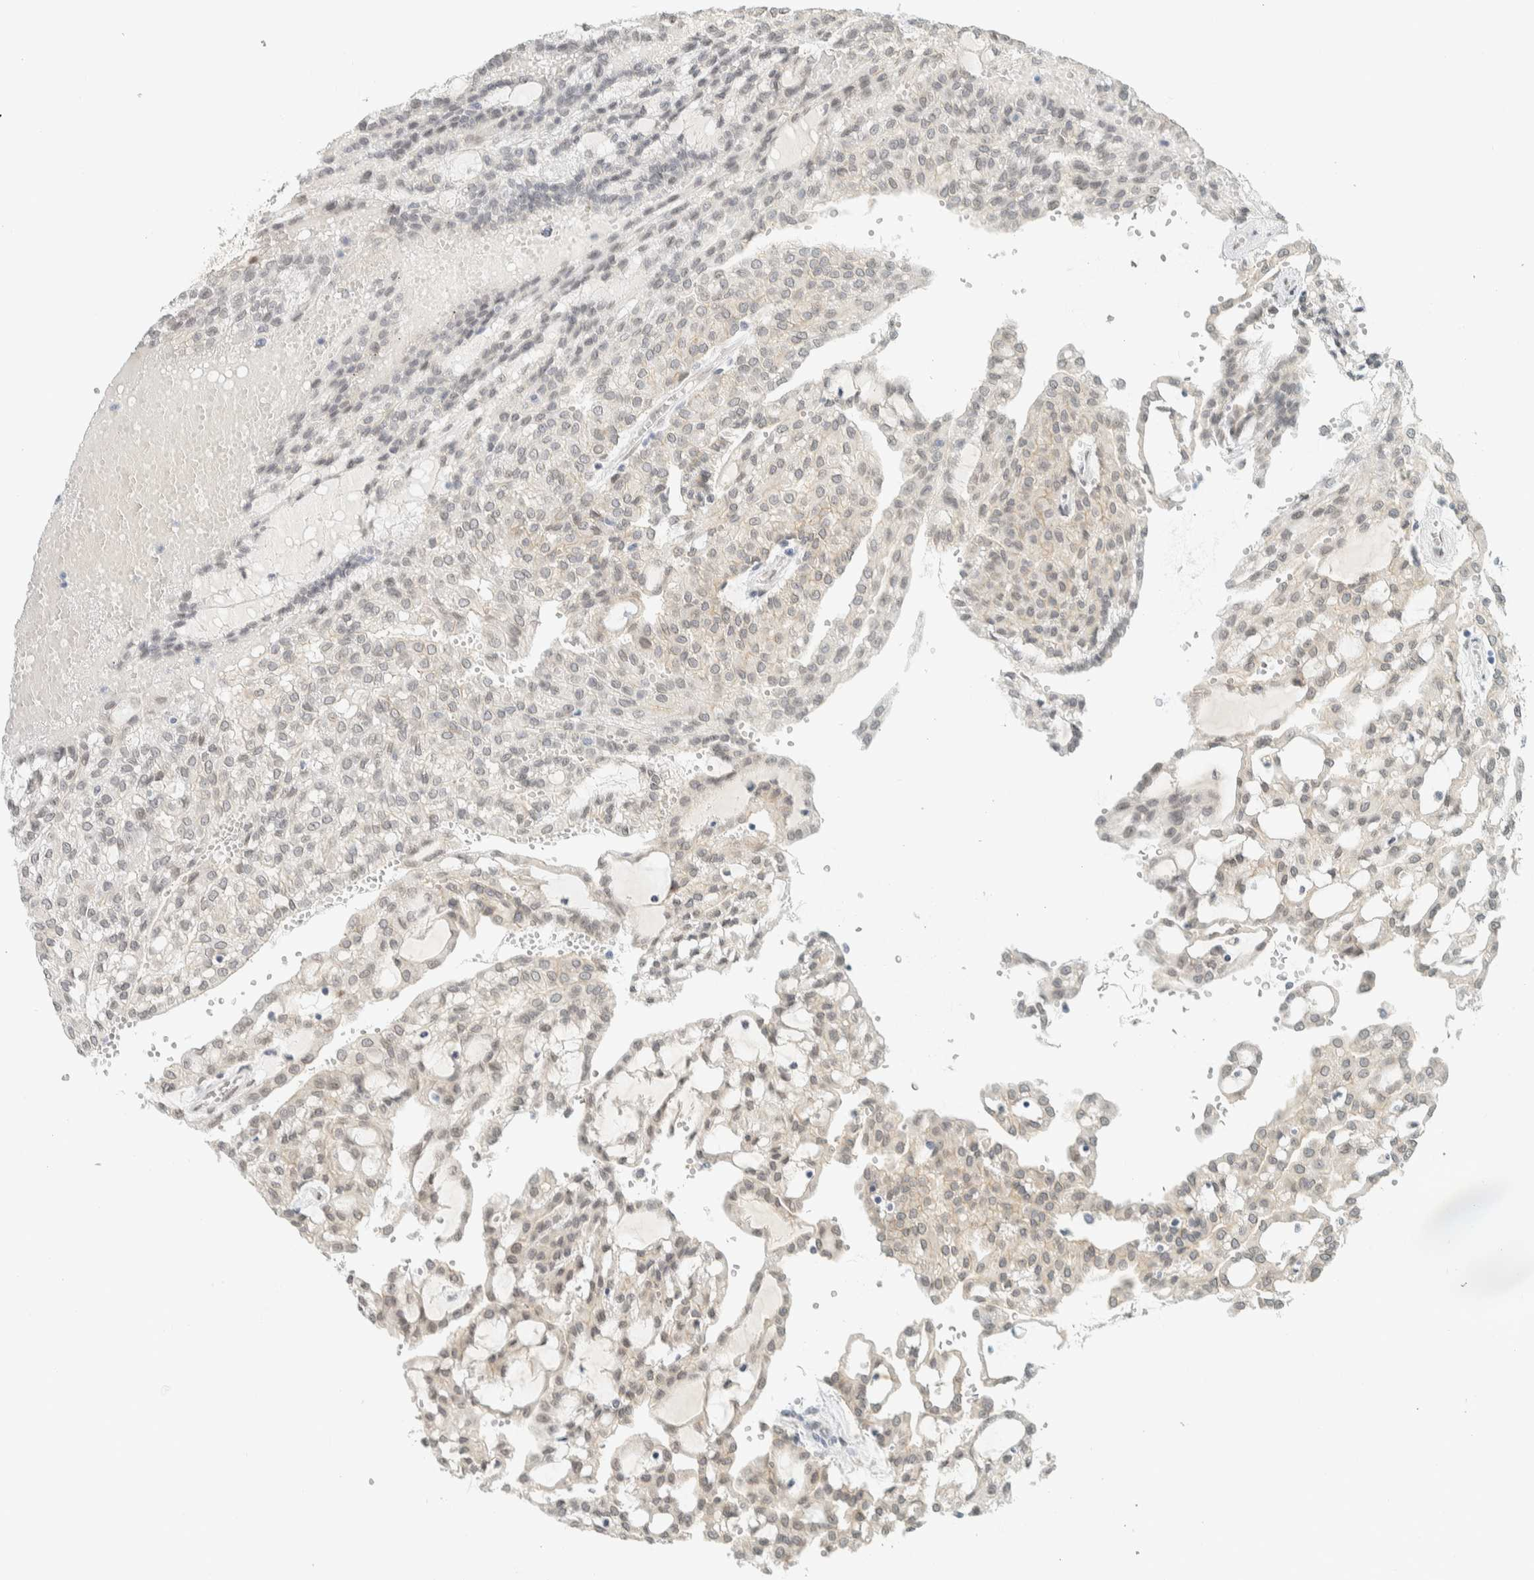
{"staining": {"intensity": "weak", "quantity": "<25%", "location": "cytoplasmic/membranous"}, "tissue": "renal cancer", "cell_type": "Tumor cells", "image_type": "cancer", "snomed": [{"axis": "morphology", "description": "Adenocarcinoma, NOS"}, {"axis": "topography", "description": "Kidney"}], "caption": "Renal cancer (adenocarcinoma) was stained to show a protein in brown. There is no significant positivity in tumor cells. (Brightfield microscopy of DAB immunohistochemistry at high magnification).", "gene": "C1QTNF12", "patient": {"sex": "male", "age": 63}}